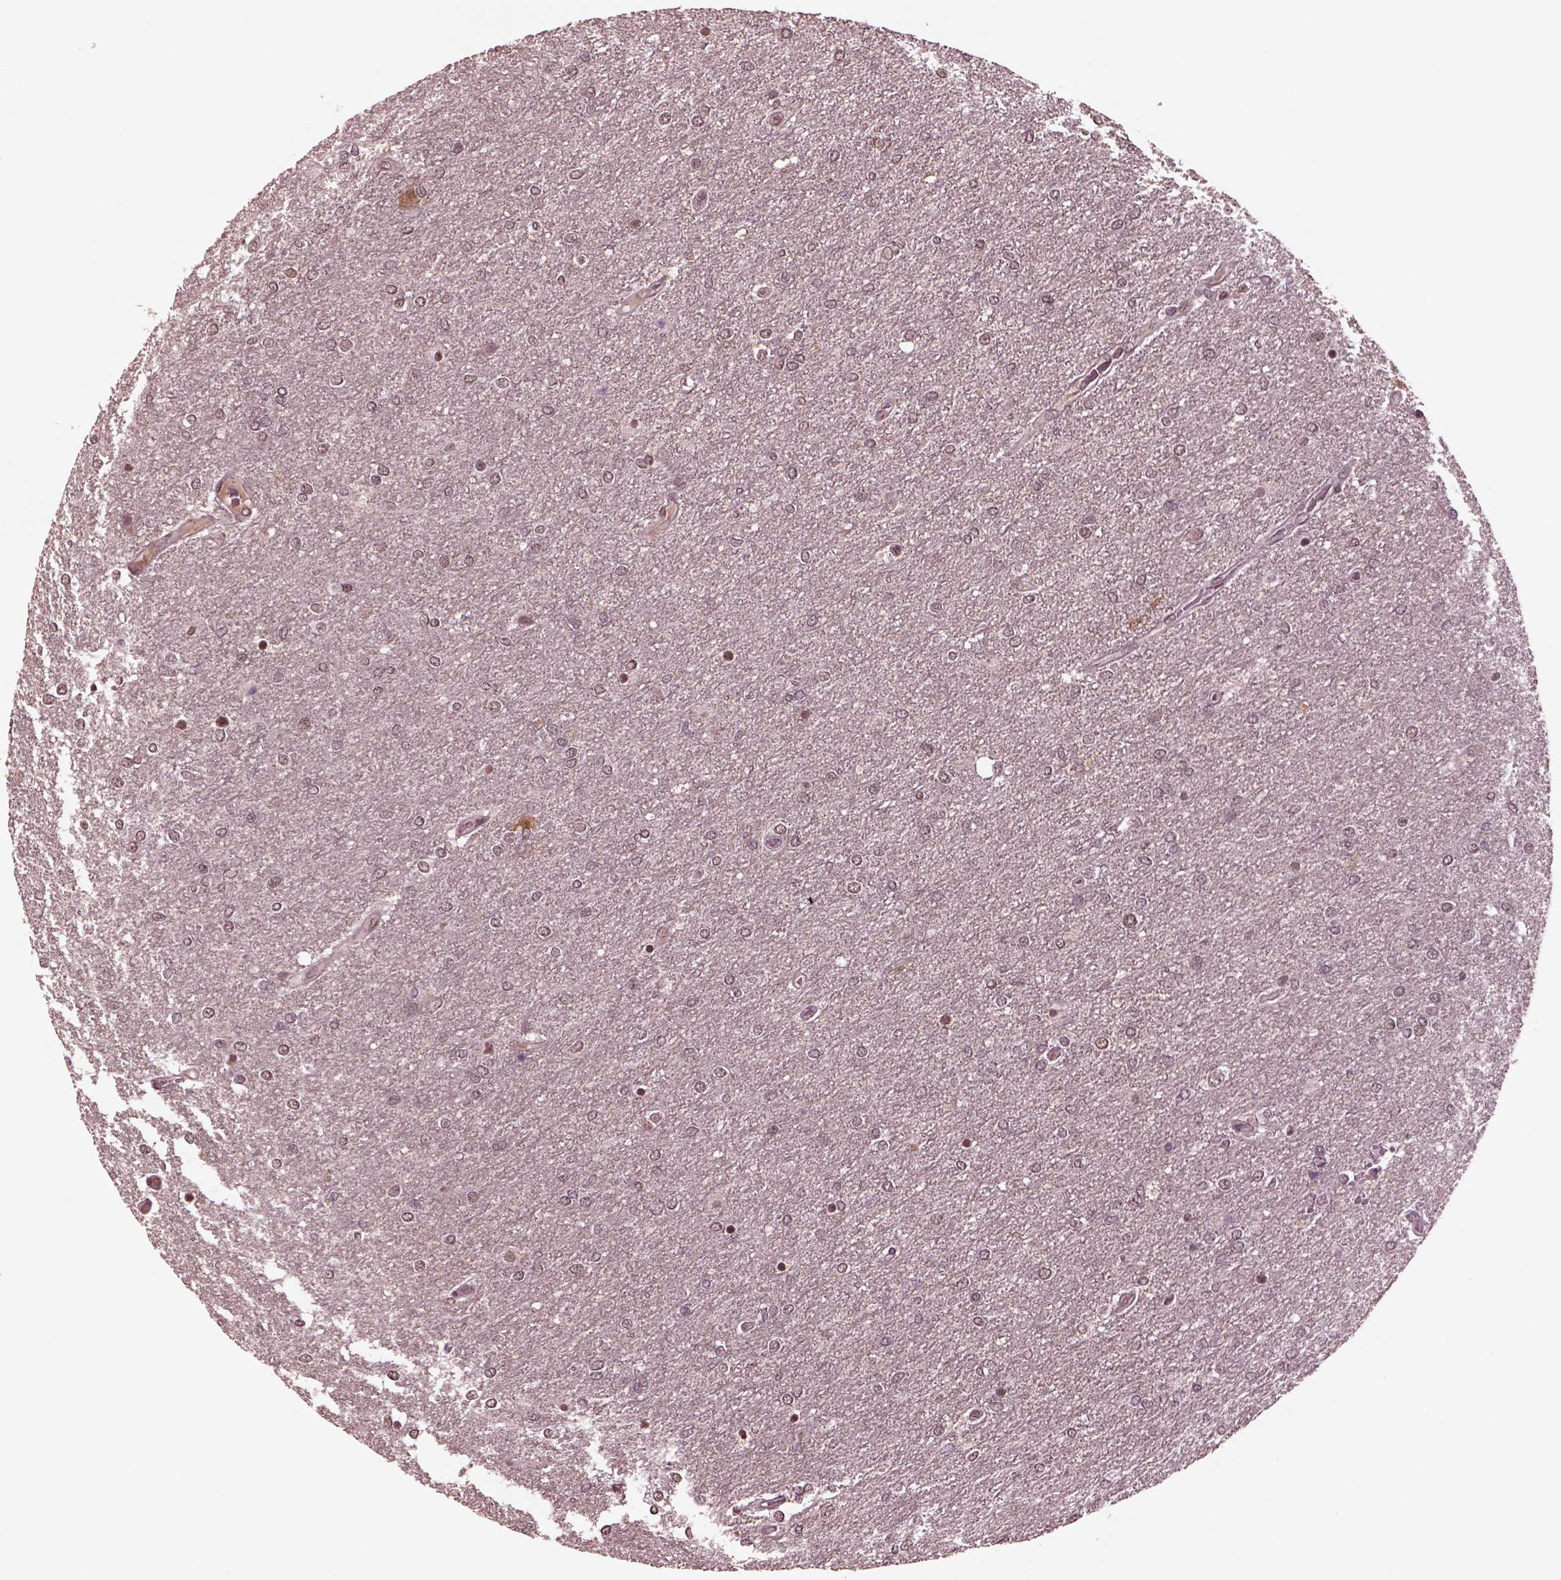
{"staining": {"intensity": "weak", "quantity": "<25%", "location": "nuclear"}, "tissue": "glioma", "cell_type": "Tumor cells", "image_type": "cancer", "snomed": [{"axis": "morphology", "description": "Glioma, malignant, High grade"}, {"axis": "topography", "description": "Brain"}], "caption": "Protein analysis of malignant high-grade glioma shows no significant staining in tumor cells. The staining was performed using DAB to visualize the protein expression in brown, while the nuclei were stained in blue with hematoxylin (Magnification: 20x).", "gene": "NAP1L5", "patient": {"sex": "female", "age": 61}}